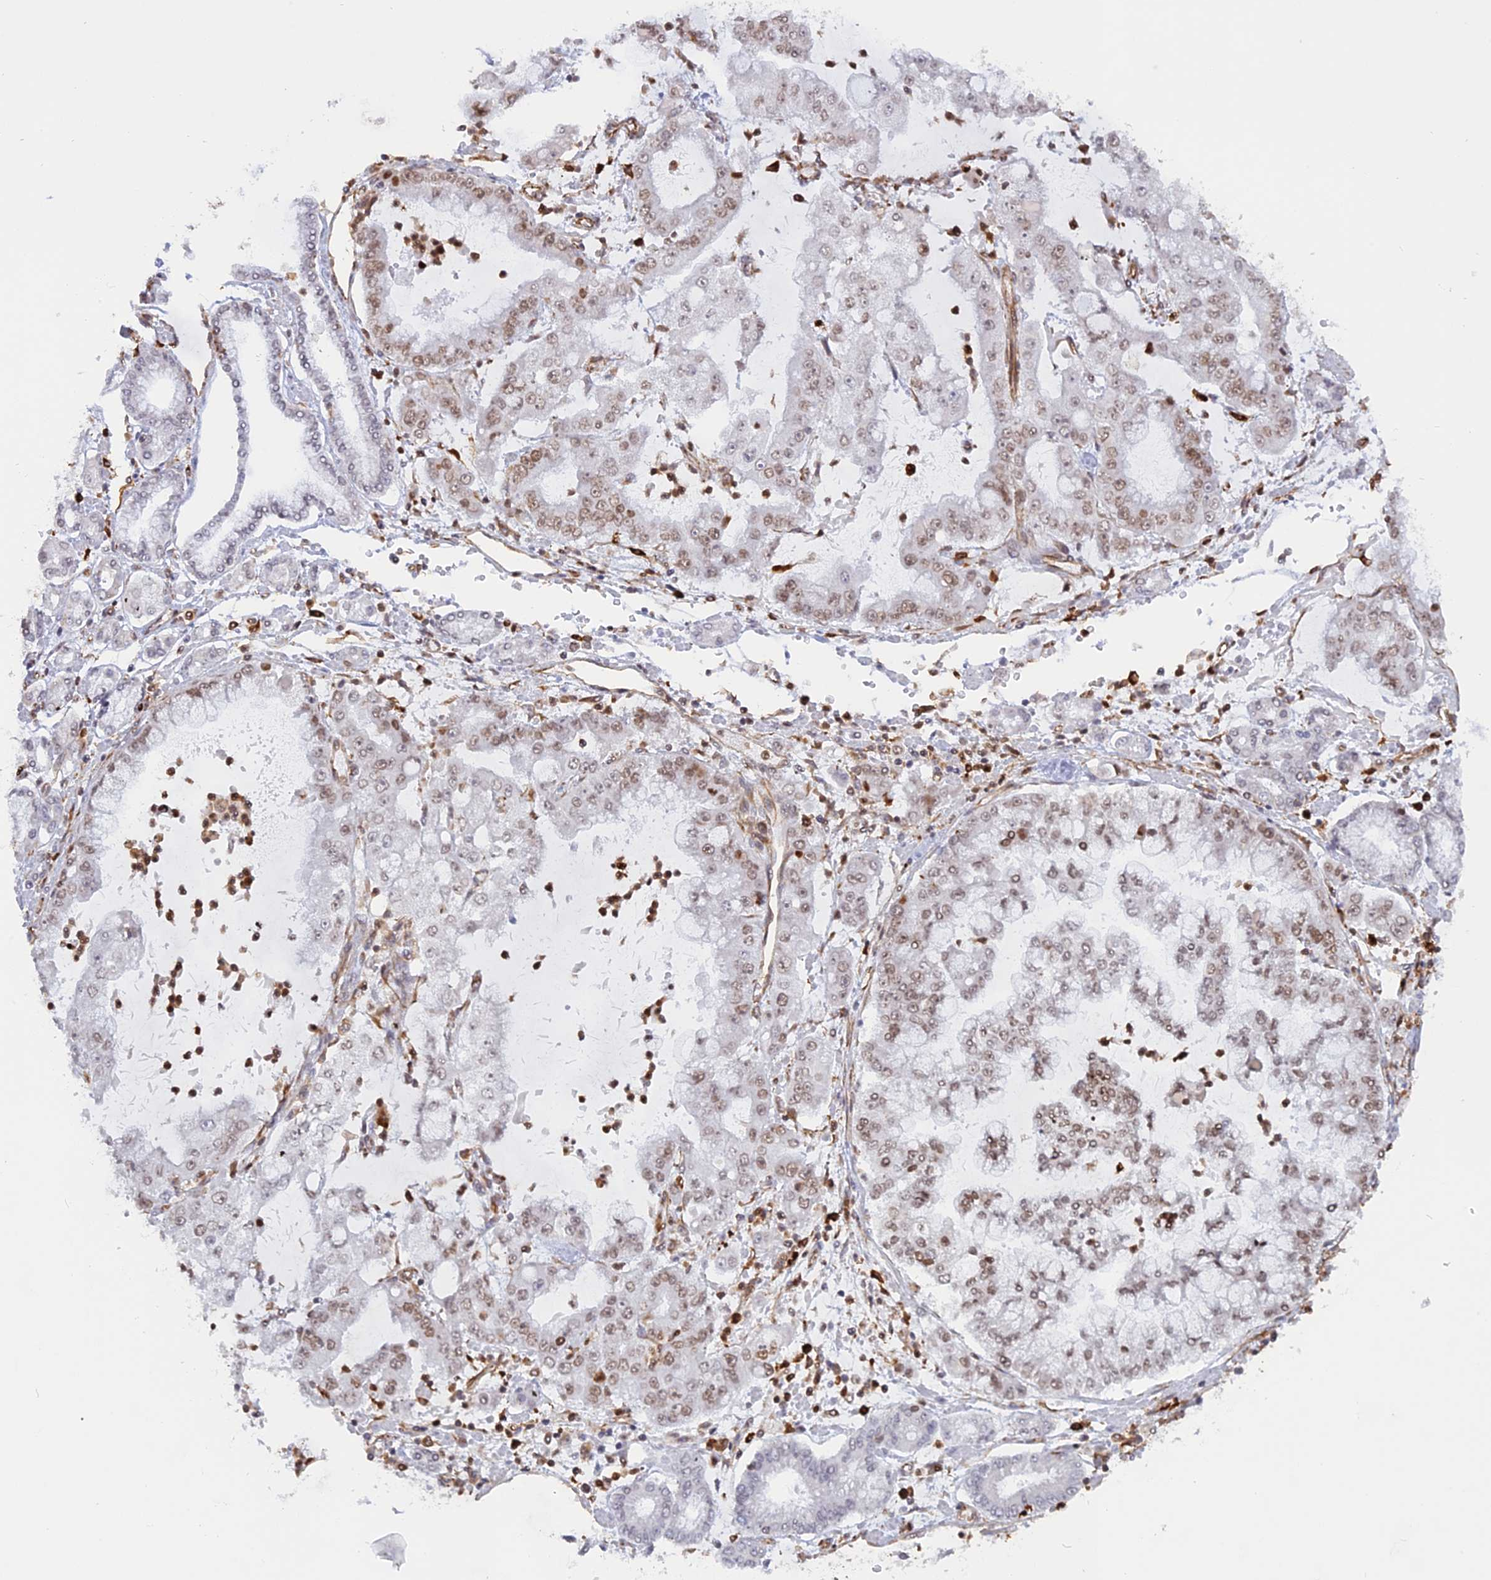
{"staining": {"intensity": "weak", "quantity": "25%-75%", "location": "nuclear"}, "tissue": "stomach cancer", "cell_type": "Tumor cells", "image_type": "cancer", "snomed": [{"axis": "morphology", "description": "Adenocarcinoma, NOS"}, {"axis": "topography", "description": "Stomach"}], "caption": "A brown stain shows weak nuclear staining of a protein in adenocarcinoma (stomach) tumor cells.", "gene": "APOBR", "patient": {"sex": "male", "age": 76}}